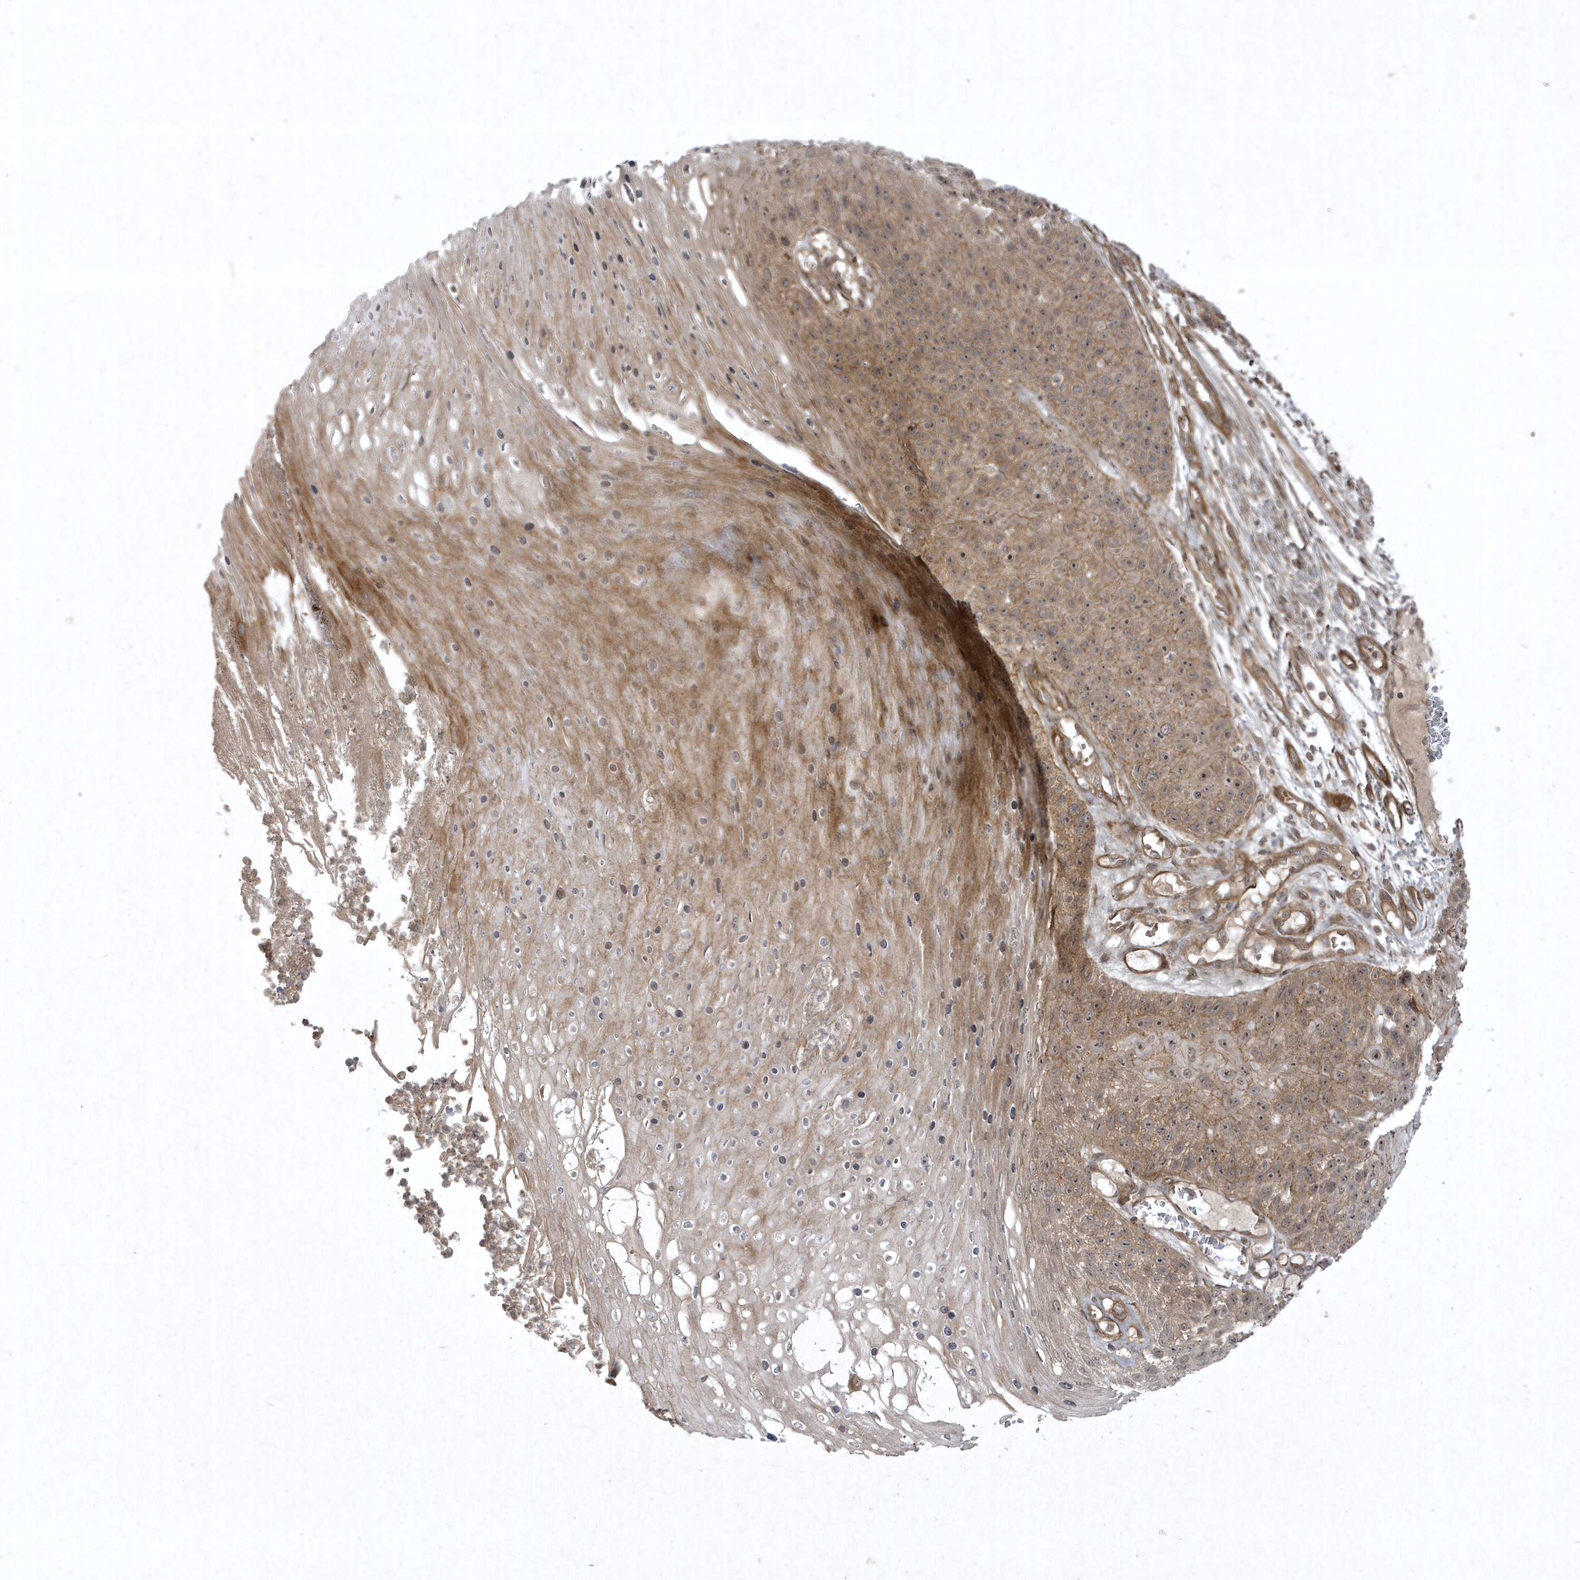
{"staining": {"intensity": "weak", "quantity": ">75%", "location": "cytoplasmic/membranous,nuclear"}, "tissue": "skin cancer", "cell_type": "Tumor cells", "image_type": "cancer", "snomed": [{"axis": "morphology", "description": "Squamous cell carcinoma, NOS"}, {"axis": "topography", "description": "Skin"}], "caption": "Immunohistochemical staining of human skin squamous cell carcinoma shows low levels of weak cytoplasmic/membranous and nuclear expression in about >75% of tumor cells.", "gene": "FAM83C", "patient": {"sex": "female", "age": 88}}